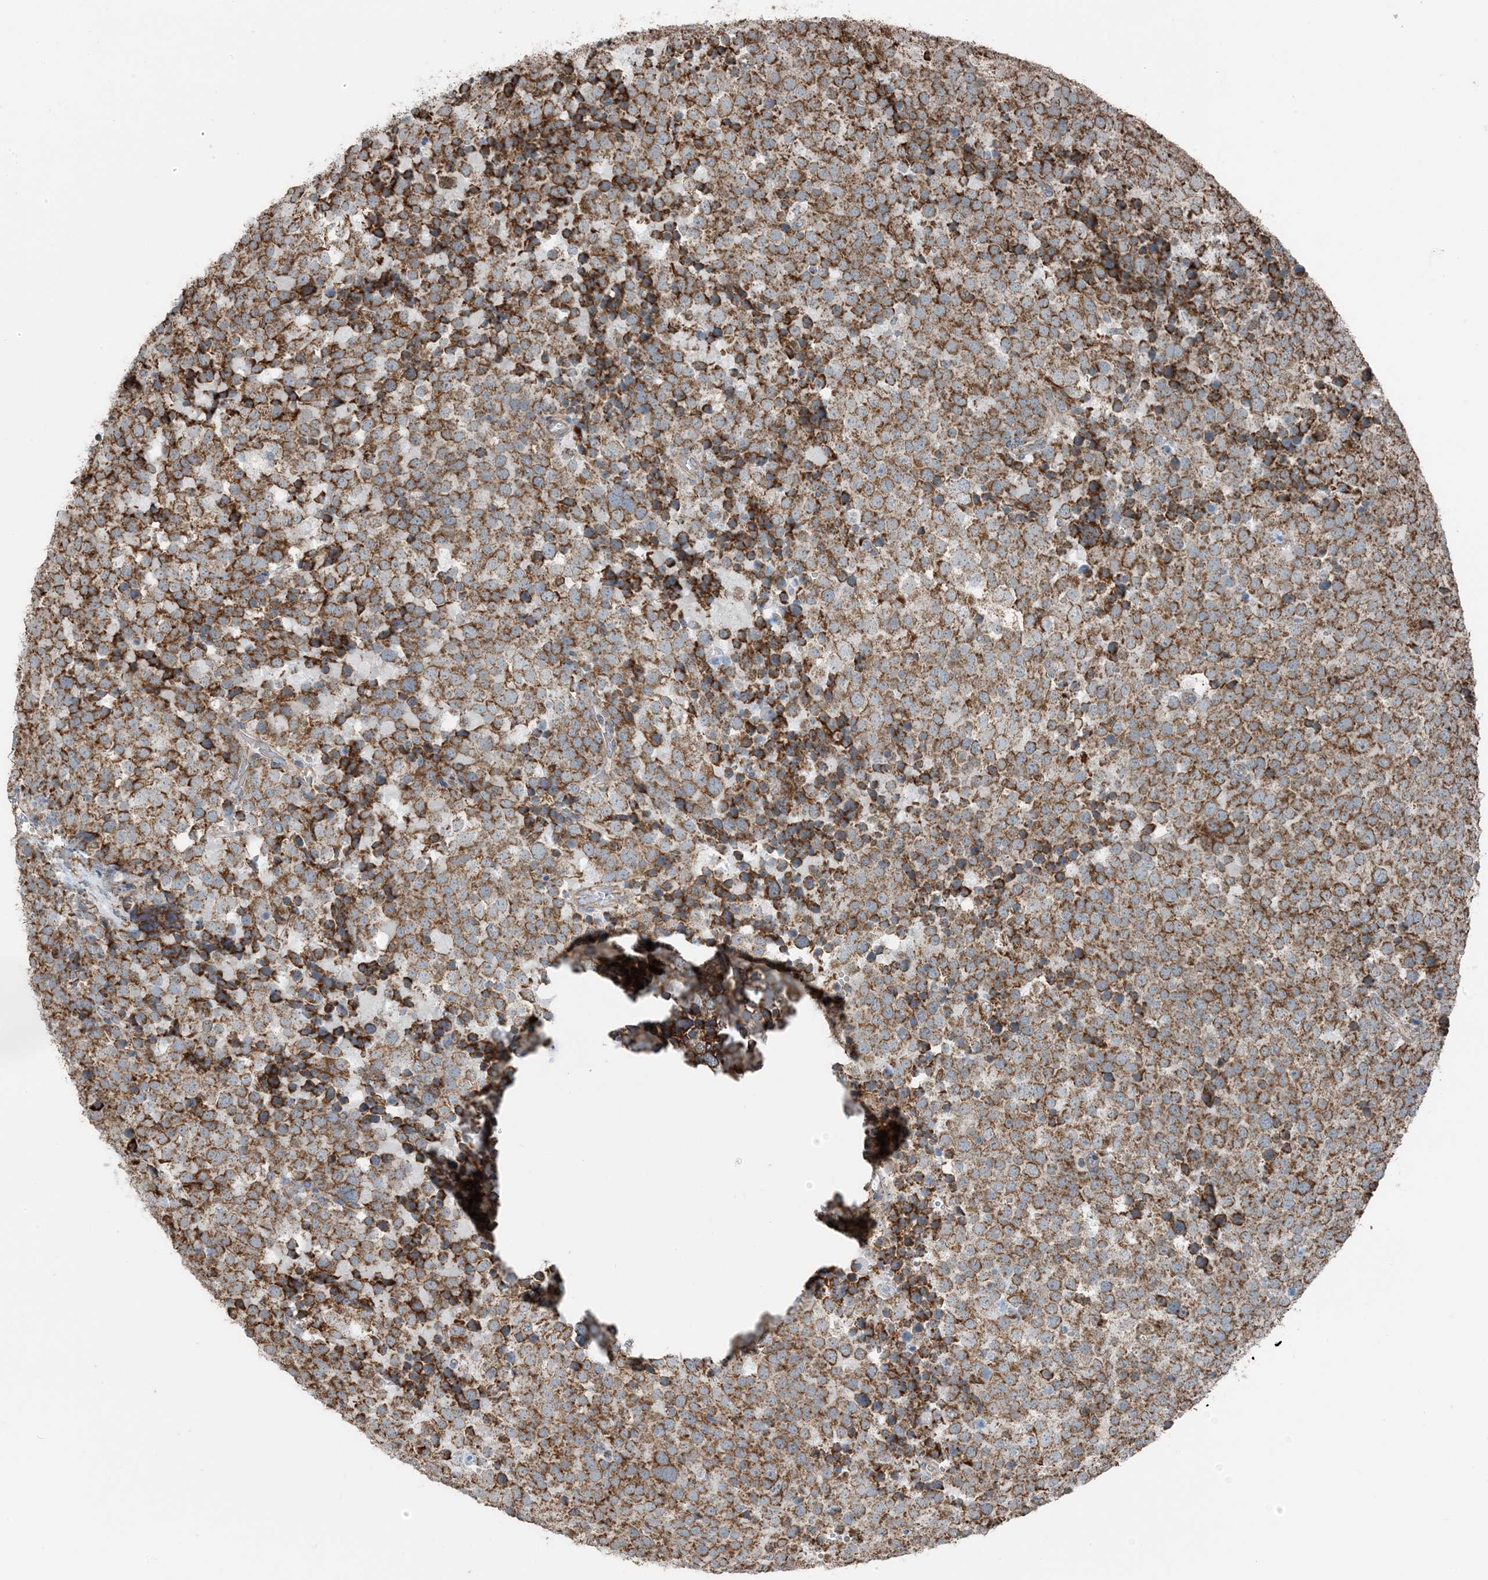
{"staining": {"intensity": "moderate", "quantity": ">75%", "location": "cytoplasmic/membranous"}, "tissue": "testis cancer", "cell_type": "Tumor cells", "image_type": "cancer", "snomed": [{"axis": "morphology", "description": "Seminoma, NOS"}, {"axis": "topography", "description": "Testis"}], "caption": "Immunohistochemical staining of human testis cancer (seminoma) exhibits moderate cytoplasmic/membranous protein expression in about >75% of tumor cells. The staining is performed using DAB brown chromogen to label protein expression. The nuclei are counter-stained blue using hematoxylin.", "gene": "PILRB", "patient": {"sex": "male", "age": 71}}